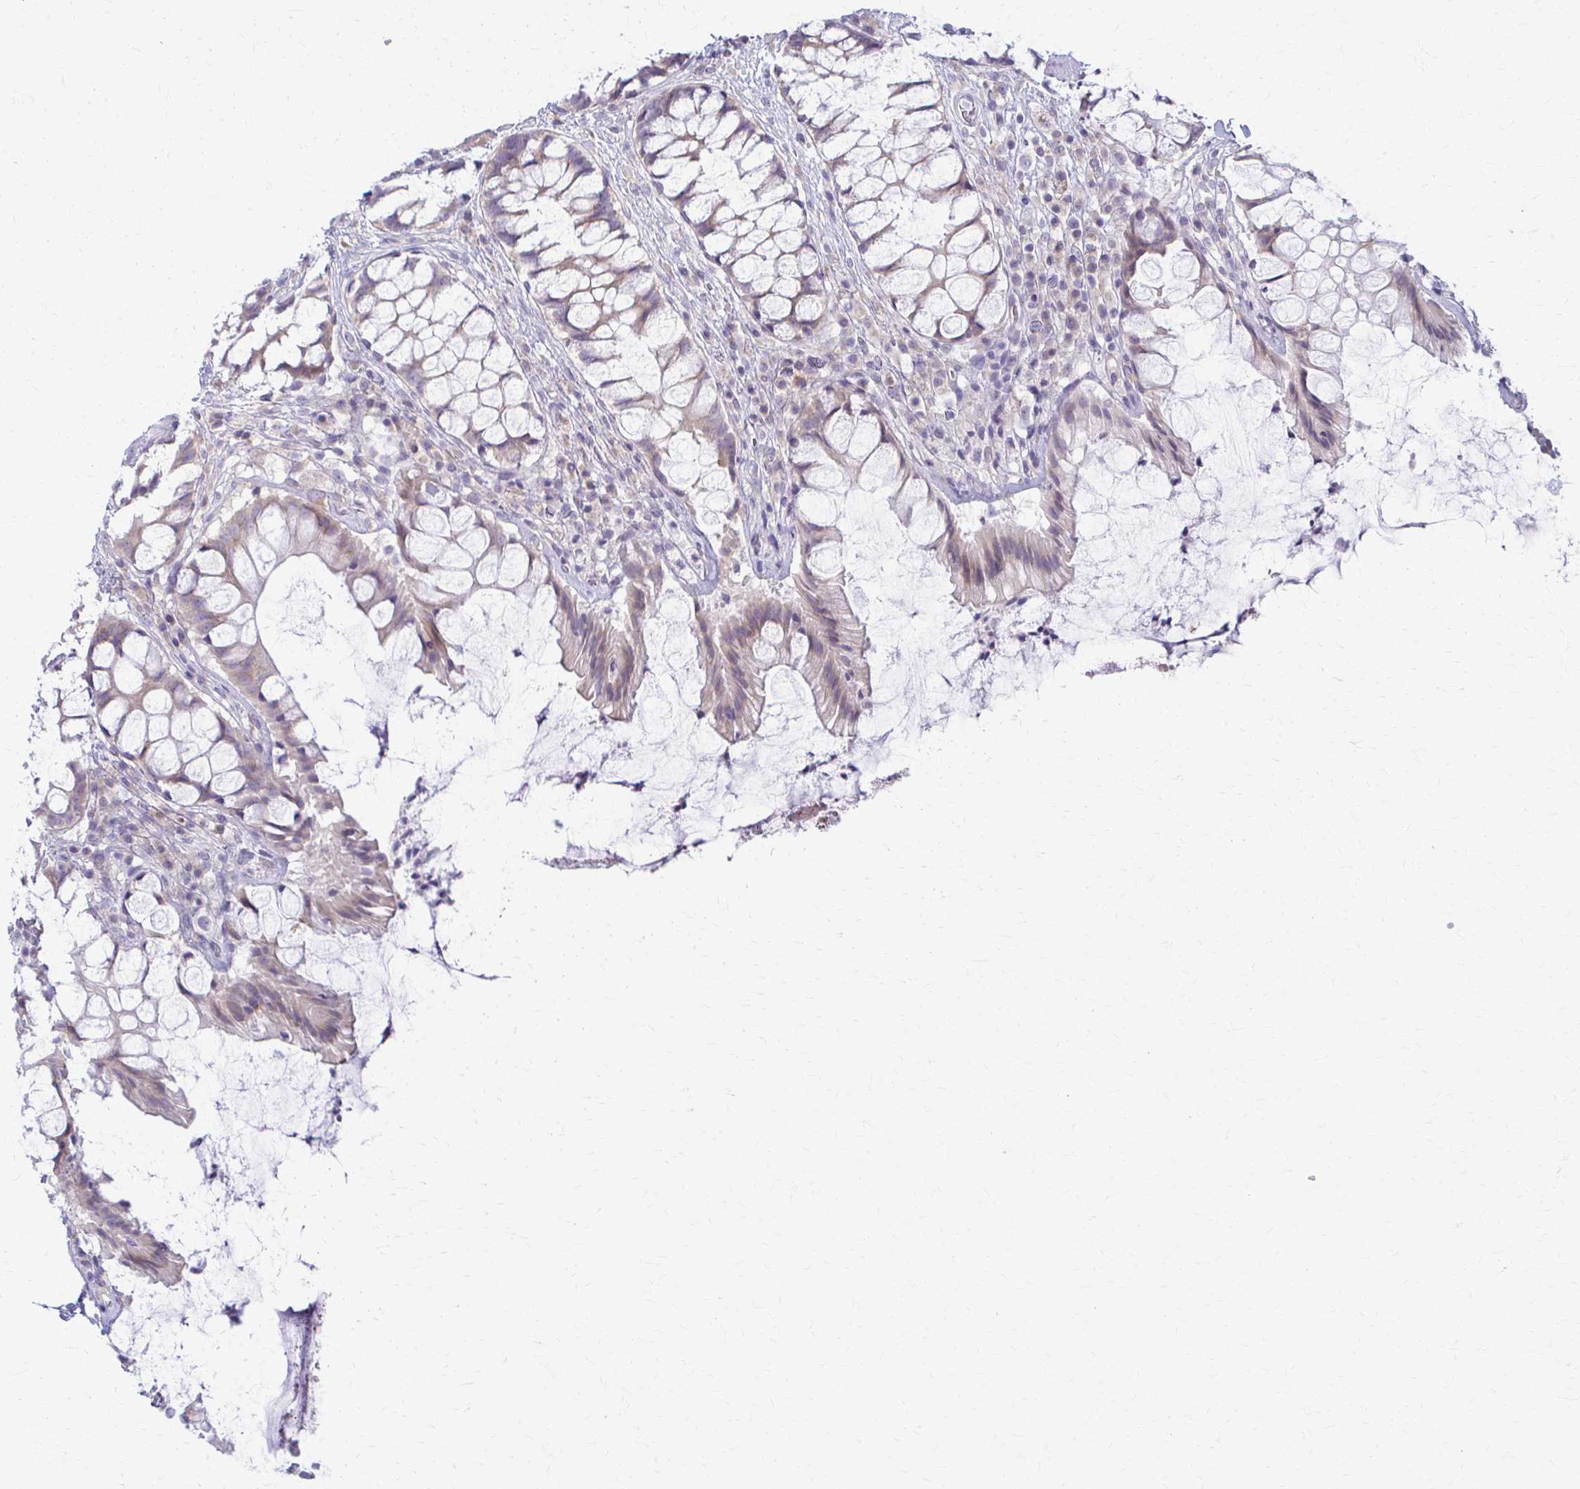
{"staining": {"intensity": "weak", "quantity": "25%-75%", "location": "cytoplasmic/membranous"}, "tissue": "rectum", "cell_type": "Glandular cells", "image_type": "normal", "snomed": [{"axis": "morphology", "description": "Normal tissue, NOS"}, {"axis": "topography", "description": "Rectum"}], "caption": "The micrograph demonstrates a brown stain indicating the presence of a protein in the cytoplasmic/membranous of glandular cells in rectum. The staining was performed using DAB to visualize the protein expression in brown, while the nuclei were stained in blue with hematoxylin (Magnification: 20x).", "gene": "PRKRA", "patient": {"sex": "female", "age": 58}}